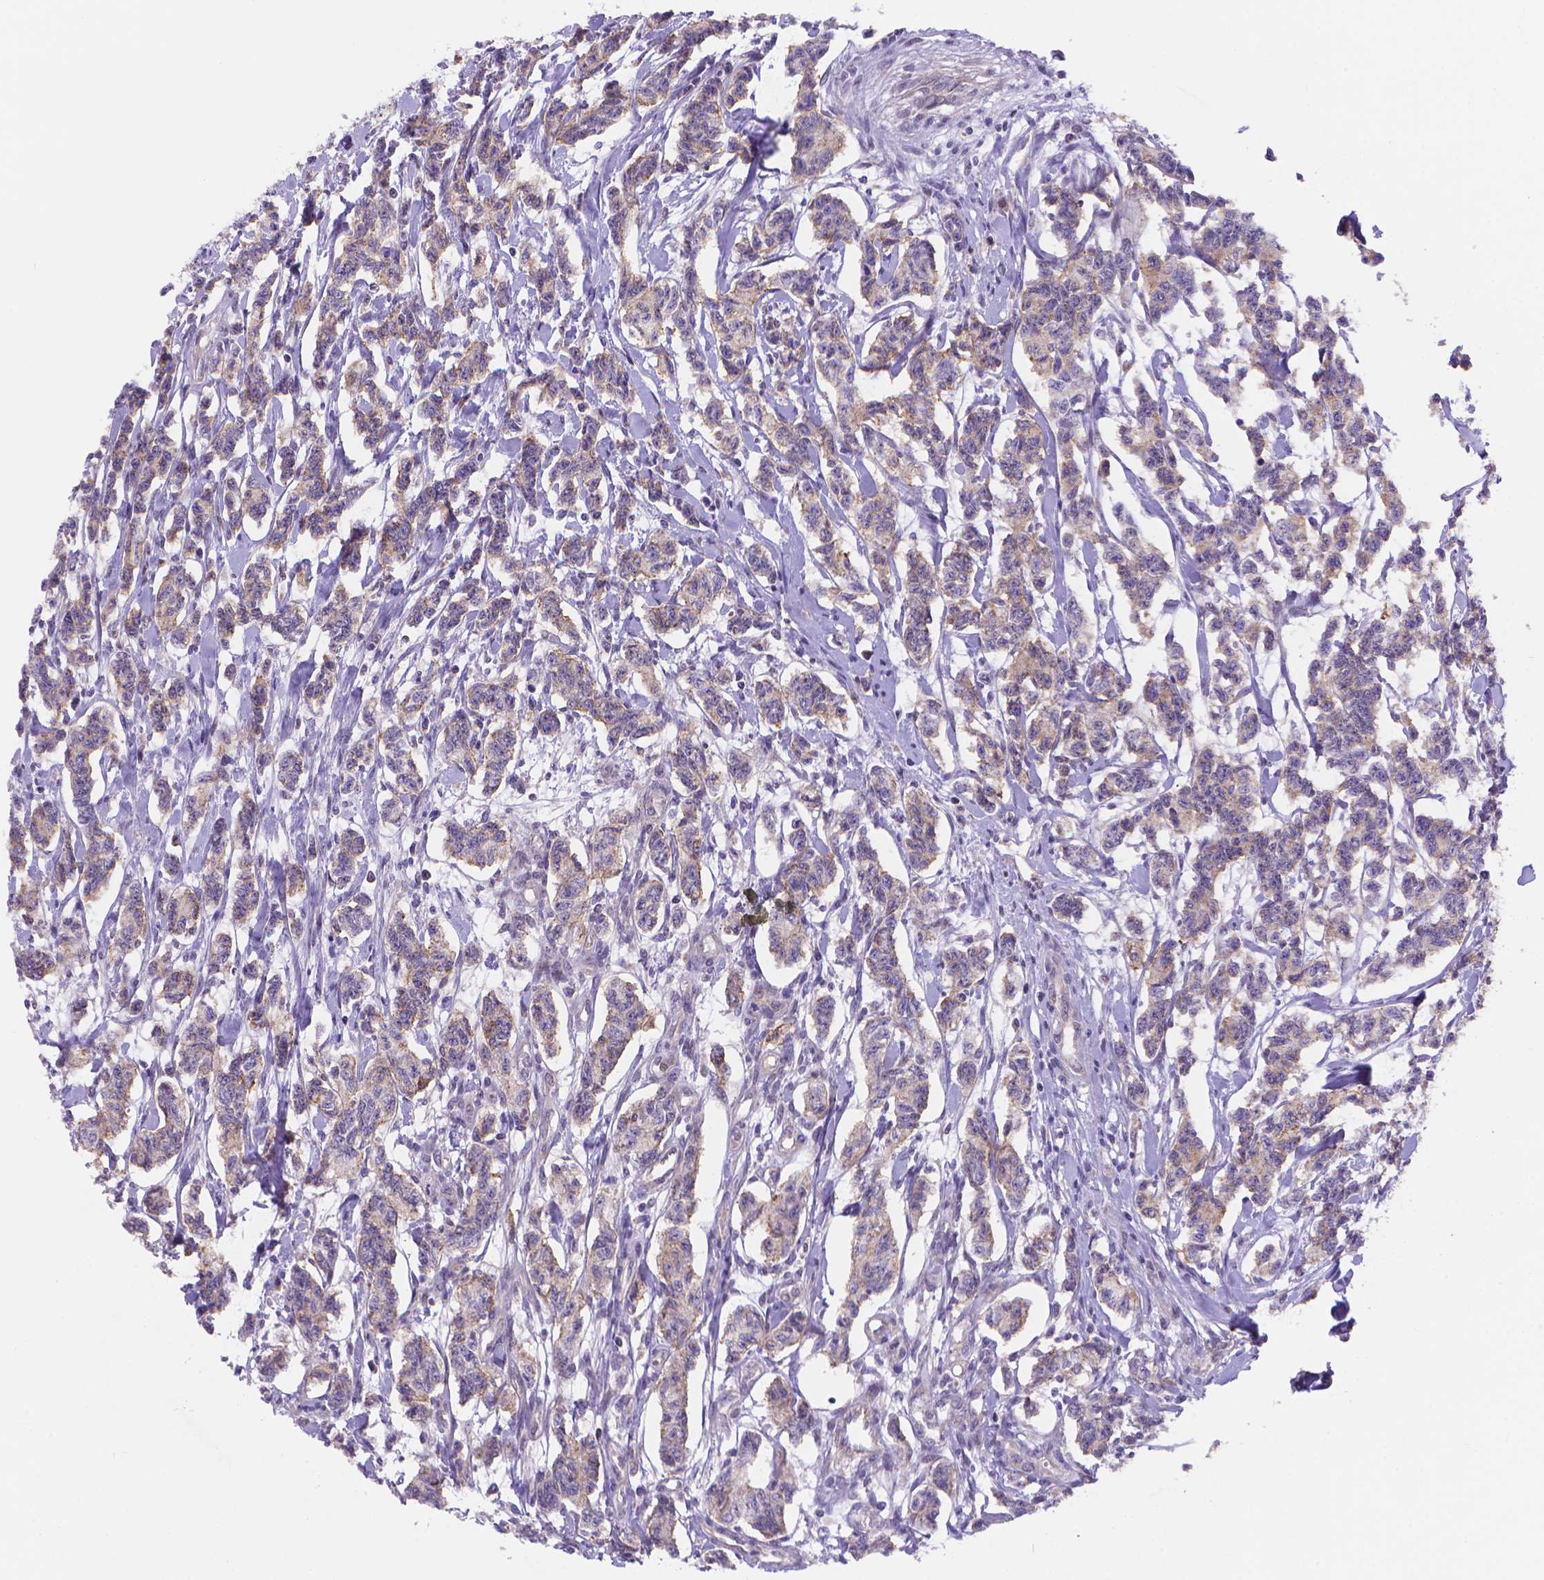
{"staining": {"intensity": "weak", "quantity": "25%-75%", "location": "cytoplasmic/membranous"}, "tissue": "carcinoid", "cell_type": "Tumor cells", "image_type": "cancer", "snomed": [{"axis": "morphology", "description": "Carcinoid, malignant, NOS"}, {"axis": "topography", "description": "Kidney"}], "caption": "Immunohistochemistry of human carcinoid (malignant) shows low levels of weak cytoplasmic/membranous staining in about 25%-75% of tumor cells.", "gene": "CYYR1", "patient": {"sex": "female", "age": 41}}